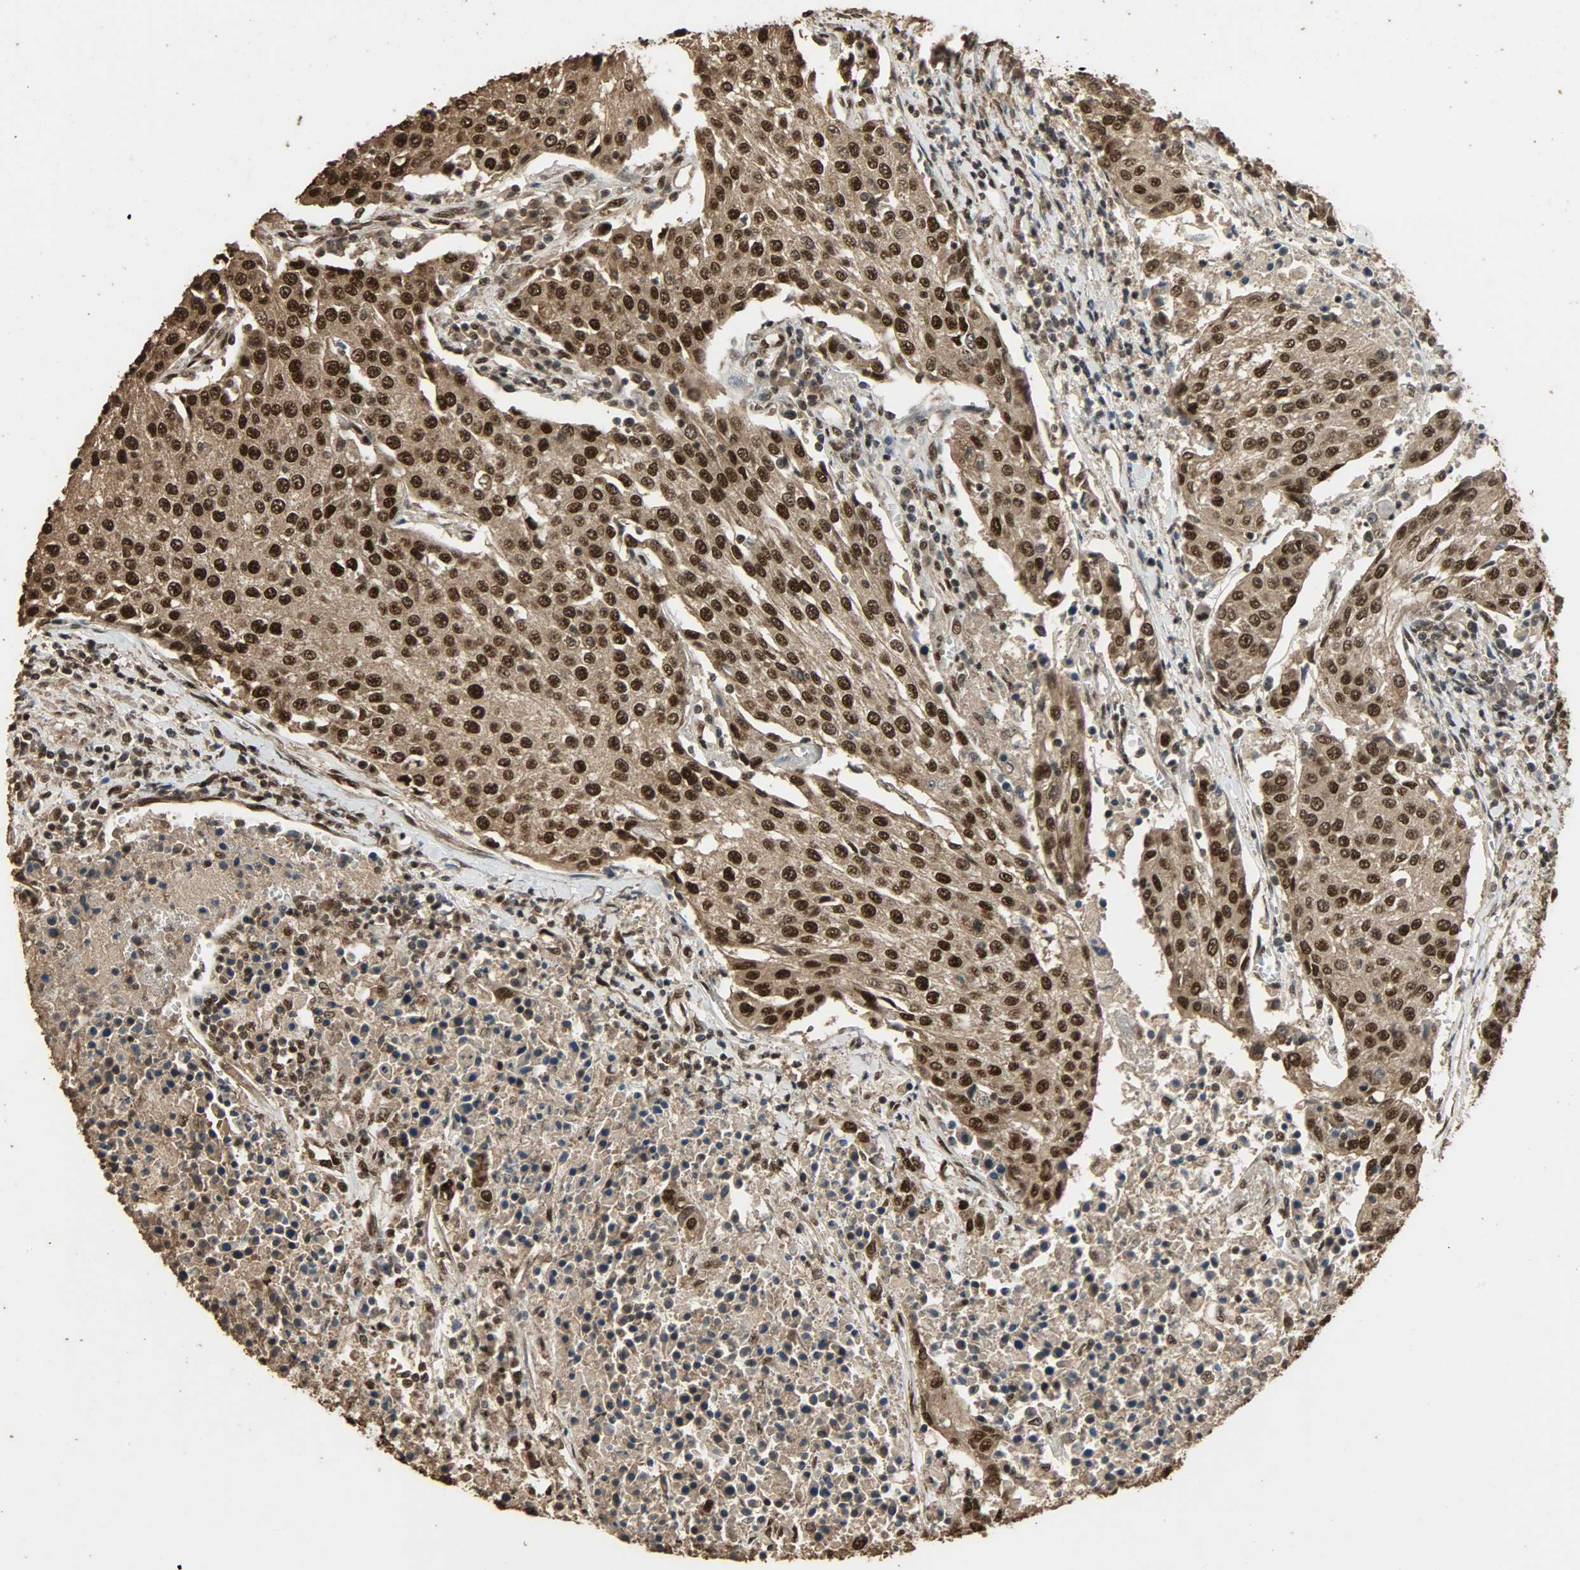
{"staining": {"intensity": "strong", "quantity": ">75%", "location": "cytoplasmic/membranous,nuclear"}, "tissue": "urothelial cancer", "cell_type": "Tumor cells", "image_type": "cancer", "snomed": [{"axis": "morphology", "description": "Urothelial carcinoma, High grade"}, {"axis": "topography", "description": "Urinary bladder"}], "caption": "An image showing strong cytoplasmic/membranous and nuclear expression in about >75% of tumor cells in urothelial carcinoma (high-grade), as visualized by brown immunohistochemical staining.", "gene": "CCNT2", "patient": {"sex": "female", "age": 85}}